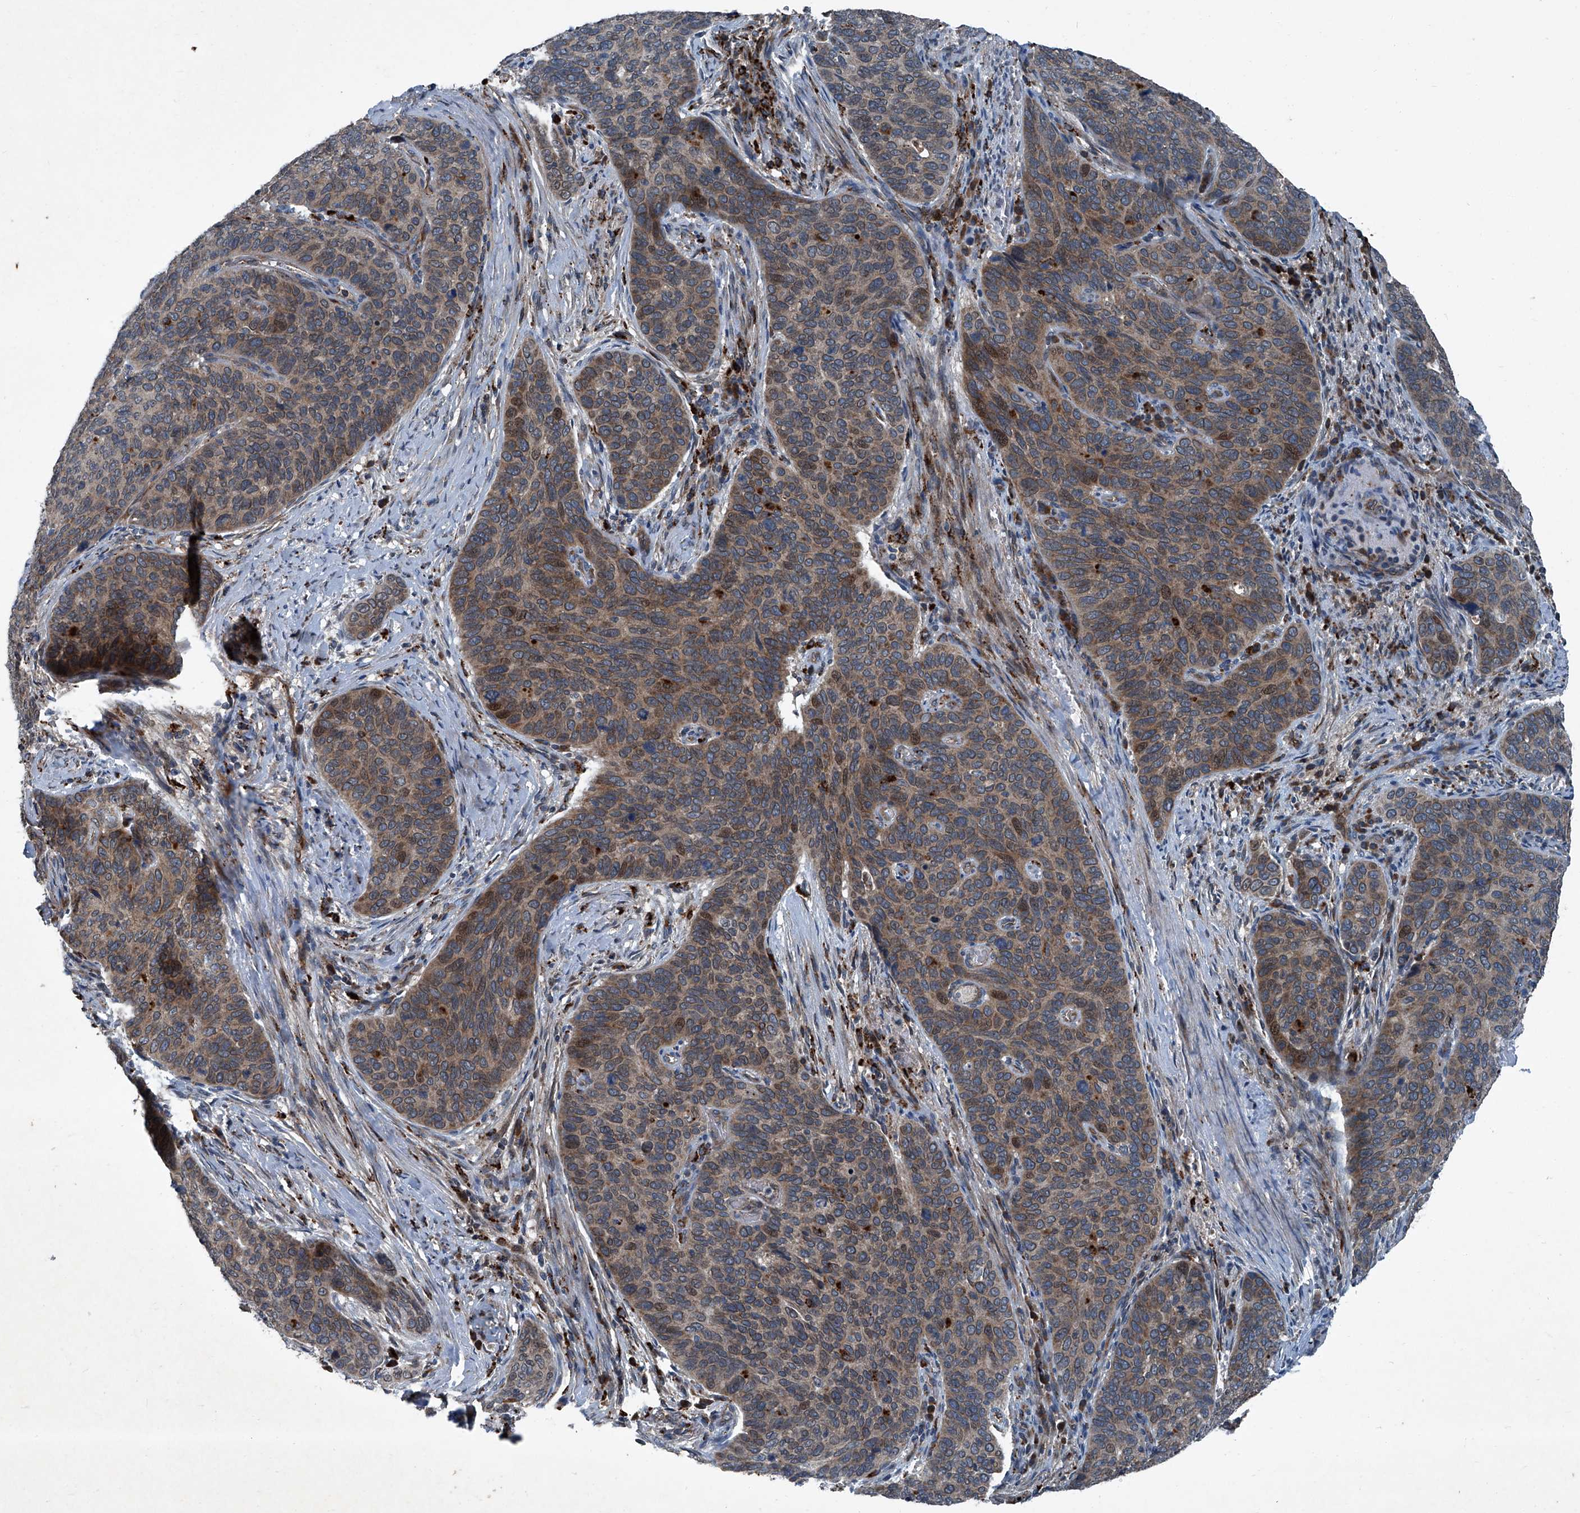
{"staining": {"intensity": "weak", "quantity": ">75%", "location": "cytoplasmic/membranous"}, "tissue": "cervical cancer", "cell_type": "Tumor cells", "image_type": "cancer", "snomed": [{"axis": "morphology", "description": "Squamous cell carcinoma, NOS"}, {"axis": "topography", "description": "Cervix"}], "caption": "High-magnification brightfield microscopy of cervical squamous cell carcinoma stained with DAB (3,3'-diaminobenzidine) (brown) and counterstained with hematoxylin (blue). tumor cells exhibit weak cytoplasmic/membranous staining is appreciated in about>75% of cells.", "gene": "SENP2", "patient": {"sex": "female", "age": 60}}